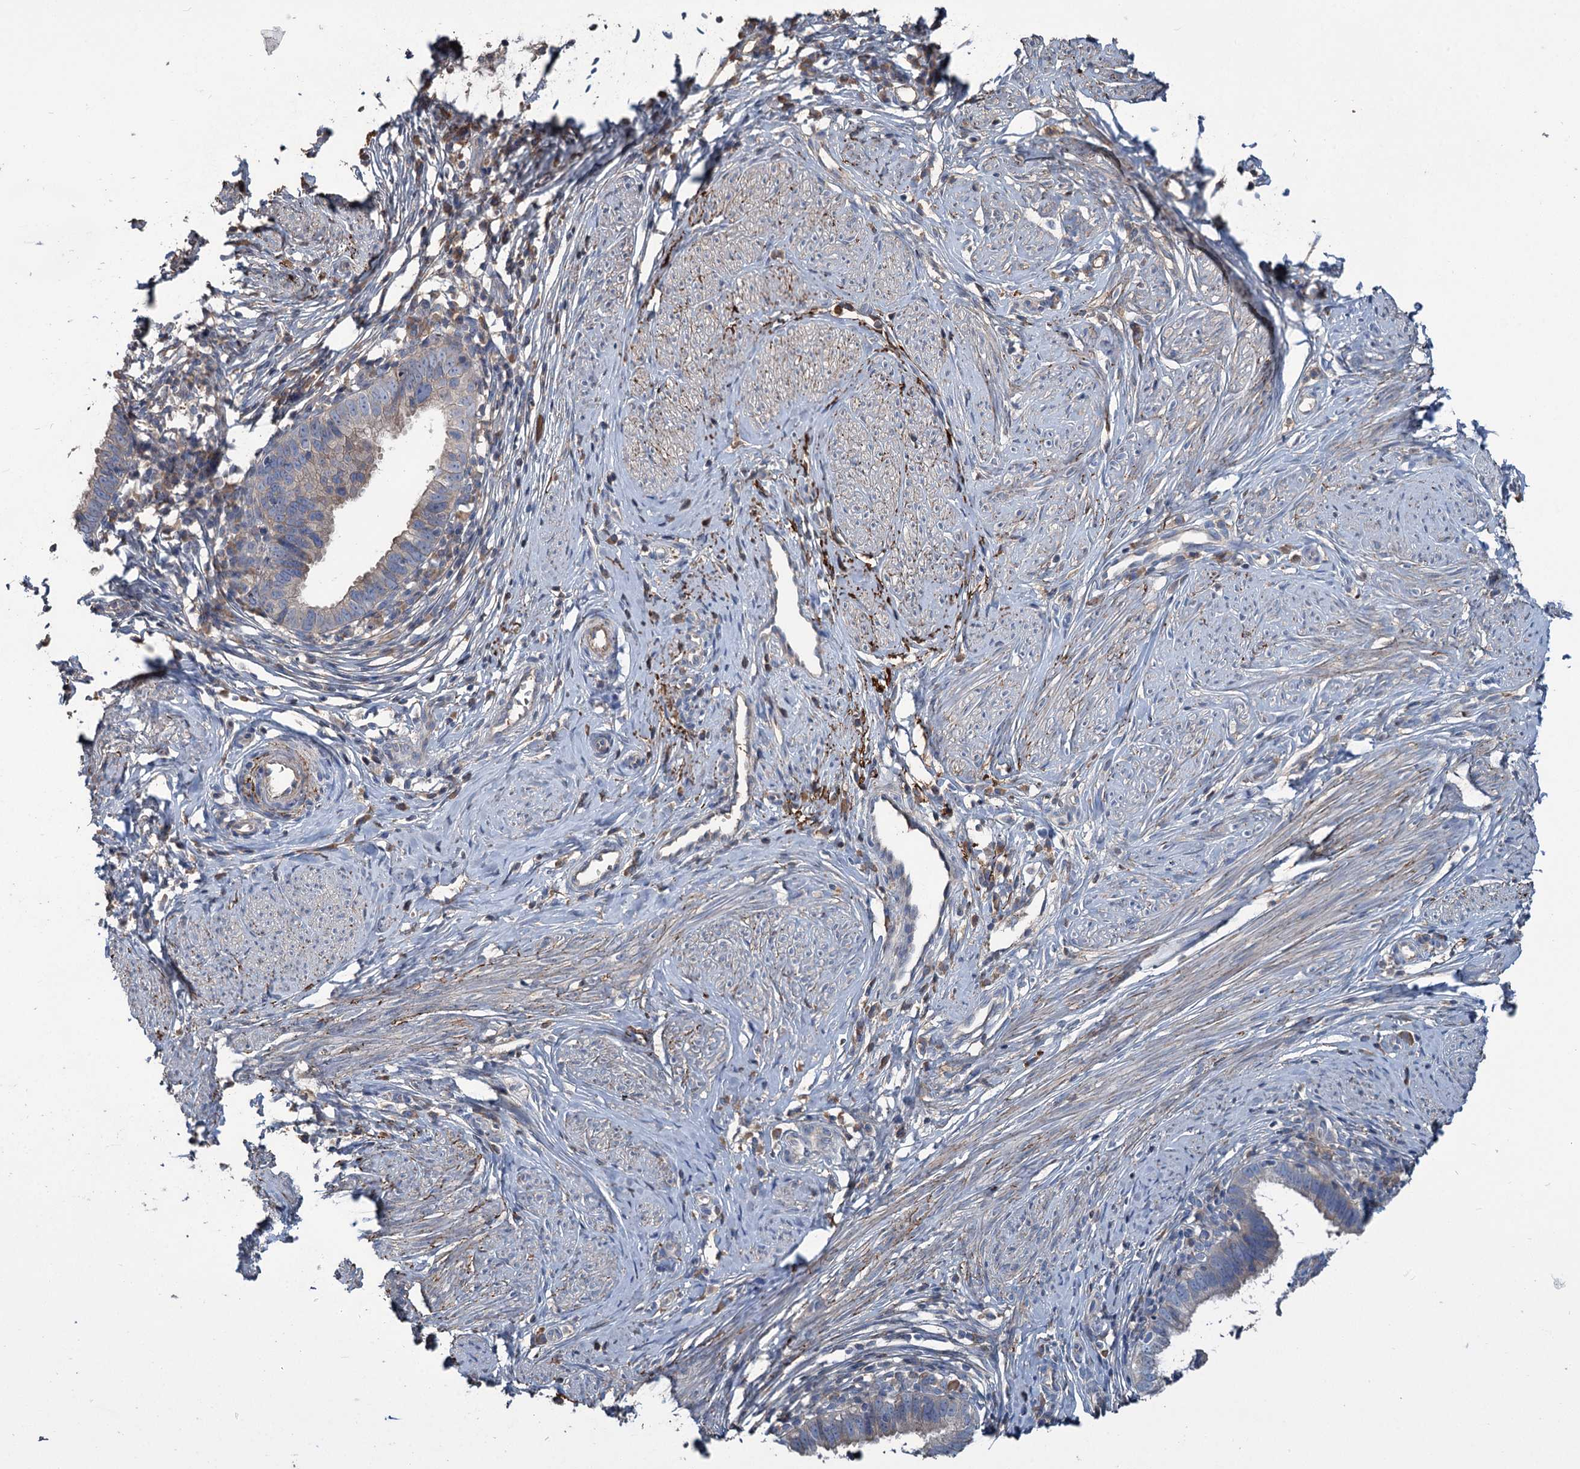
{"staining": {"intensity": "negative", "quantity": "none", "location": "none"}, "tissue": "cervical cancer", "cell_type": "Tumor cells", "image_type": "cancer", "snomed": [{"axis": "morphology", "description": "Adenocarcinoma, NOS"}, {"axis": "topography", "description": "Cervix"}], "caption": "DAB (3,3'-diaminobenzidine) immunohistochemical staining of human adenocarcinoma (cervical) exhibits no significant expression in tumor cells.", "gene": "URAD", "patient": {"sex": "female", "age": 36}}